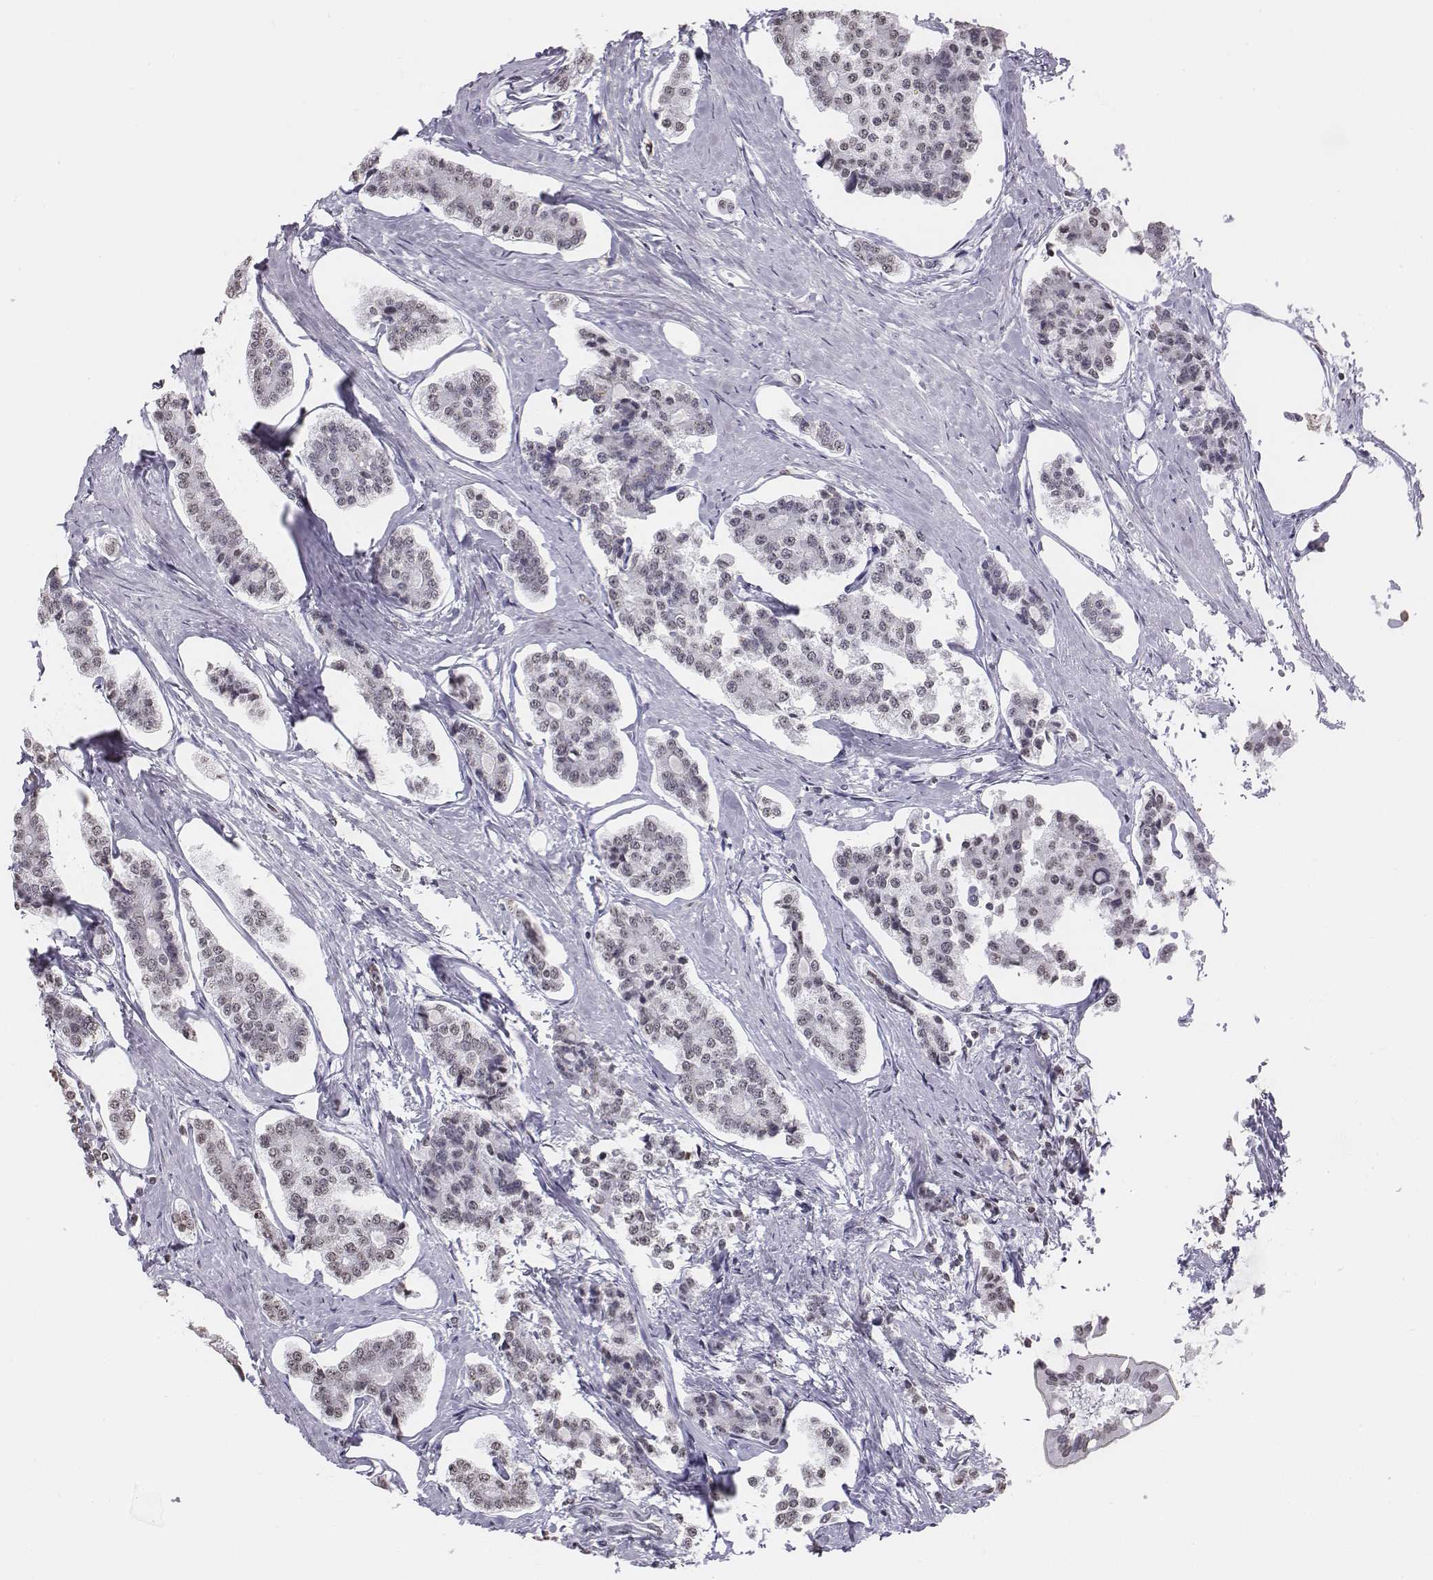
{"staining": {"intensity": "negative", "quantity": "none", "location": "none"}, "tissue": "carcinoid", "cell_type": "Tumor cells", "image_type": "cancer", "snomed": [{"axis": "morphology", "description": "Carcinoid, malignant, NOS"}, {"axis": "topography", "description": "Small intestine"}], "caption": "The histopathology image exhibits no staining of tumor cells in carcinoid (malignant).", "gene": "BARHL1", "patient": {"sex": "female", "age": 65}}